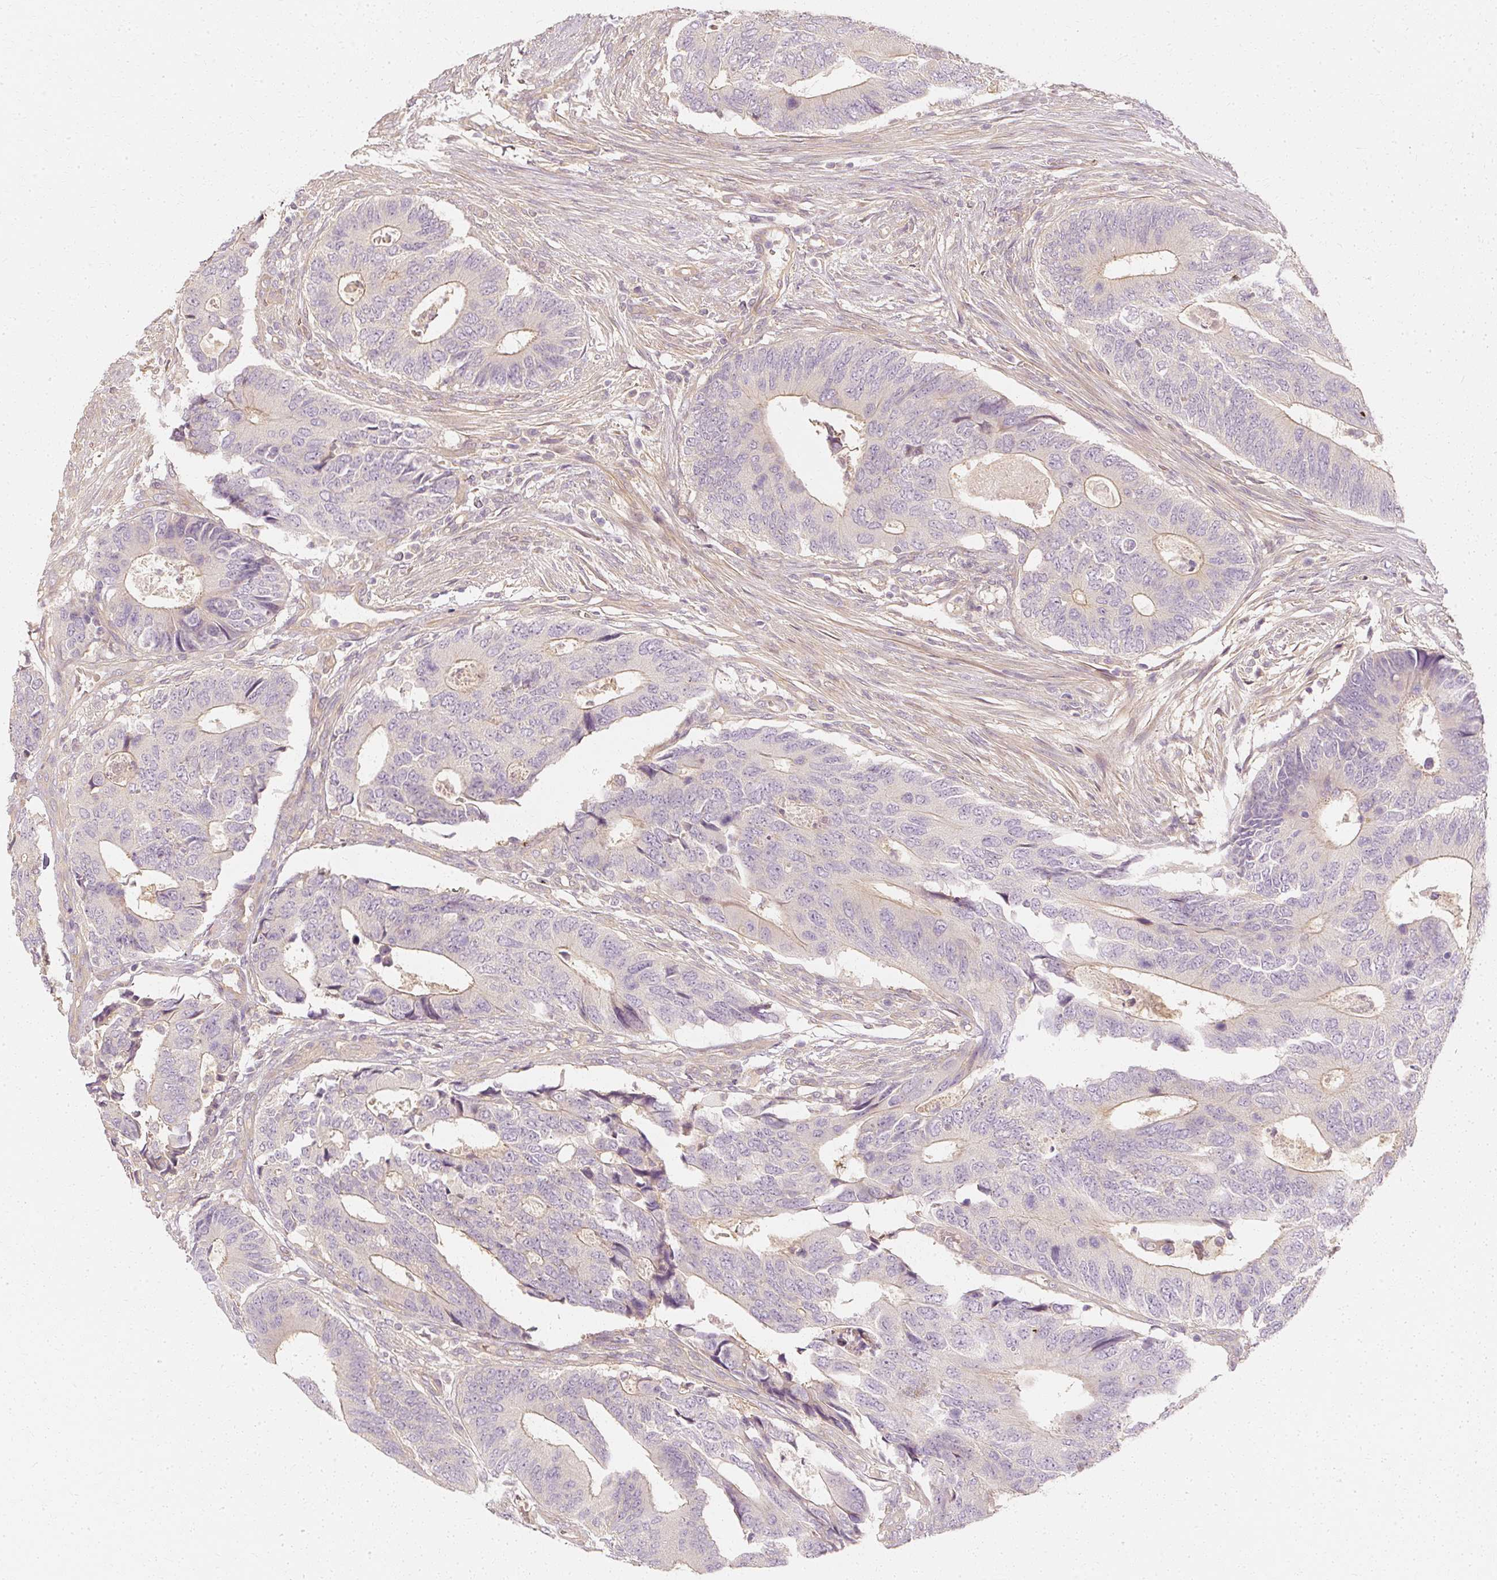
{"staining": {"intensity": "negative", "quantity": "none", "location": "none"}, "tissue": "colorectal cancer", "cell_type": "Tumor cells", "image_type": "cancer", "snomed": [{"axis": "morphology", "description": "Adenocarcinoma, NOS"}, {"axis": "topography", "description": "Colon"}], "caption": "DAB (3,3'-diaminobenzidine) immunohistochemical staining of human colorectal cancer (adenocarcinoma) displays no significant positivity in tumor cells.", "gene": "GNAQ", "patient": {"sex": "male", "age": 87}}